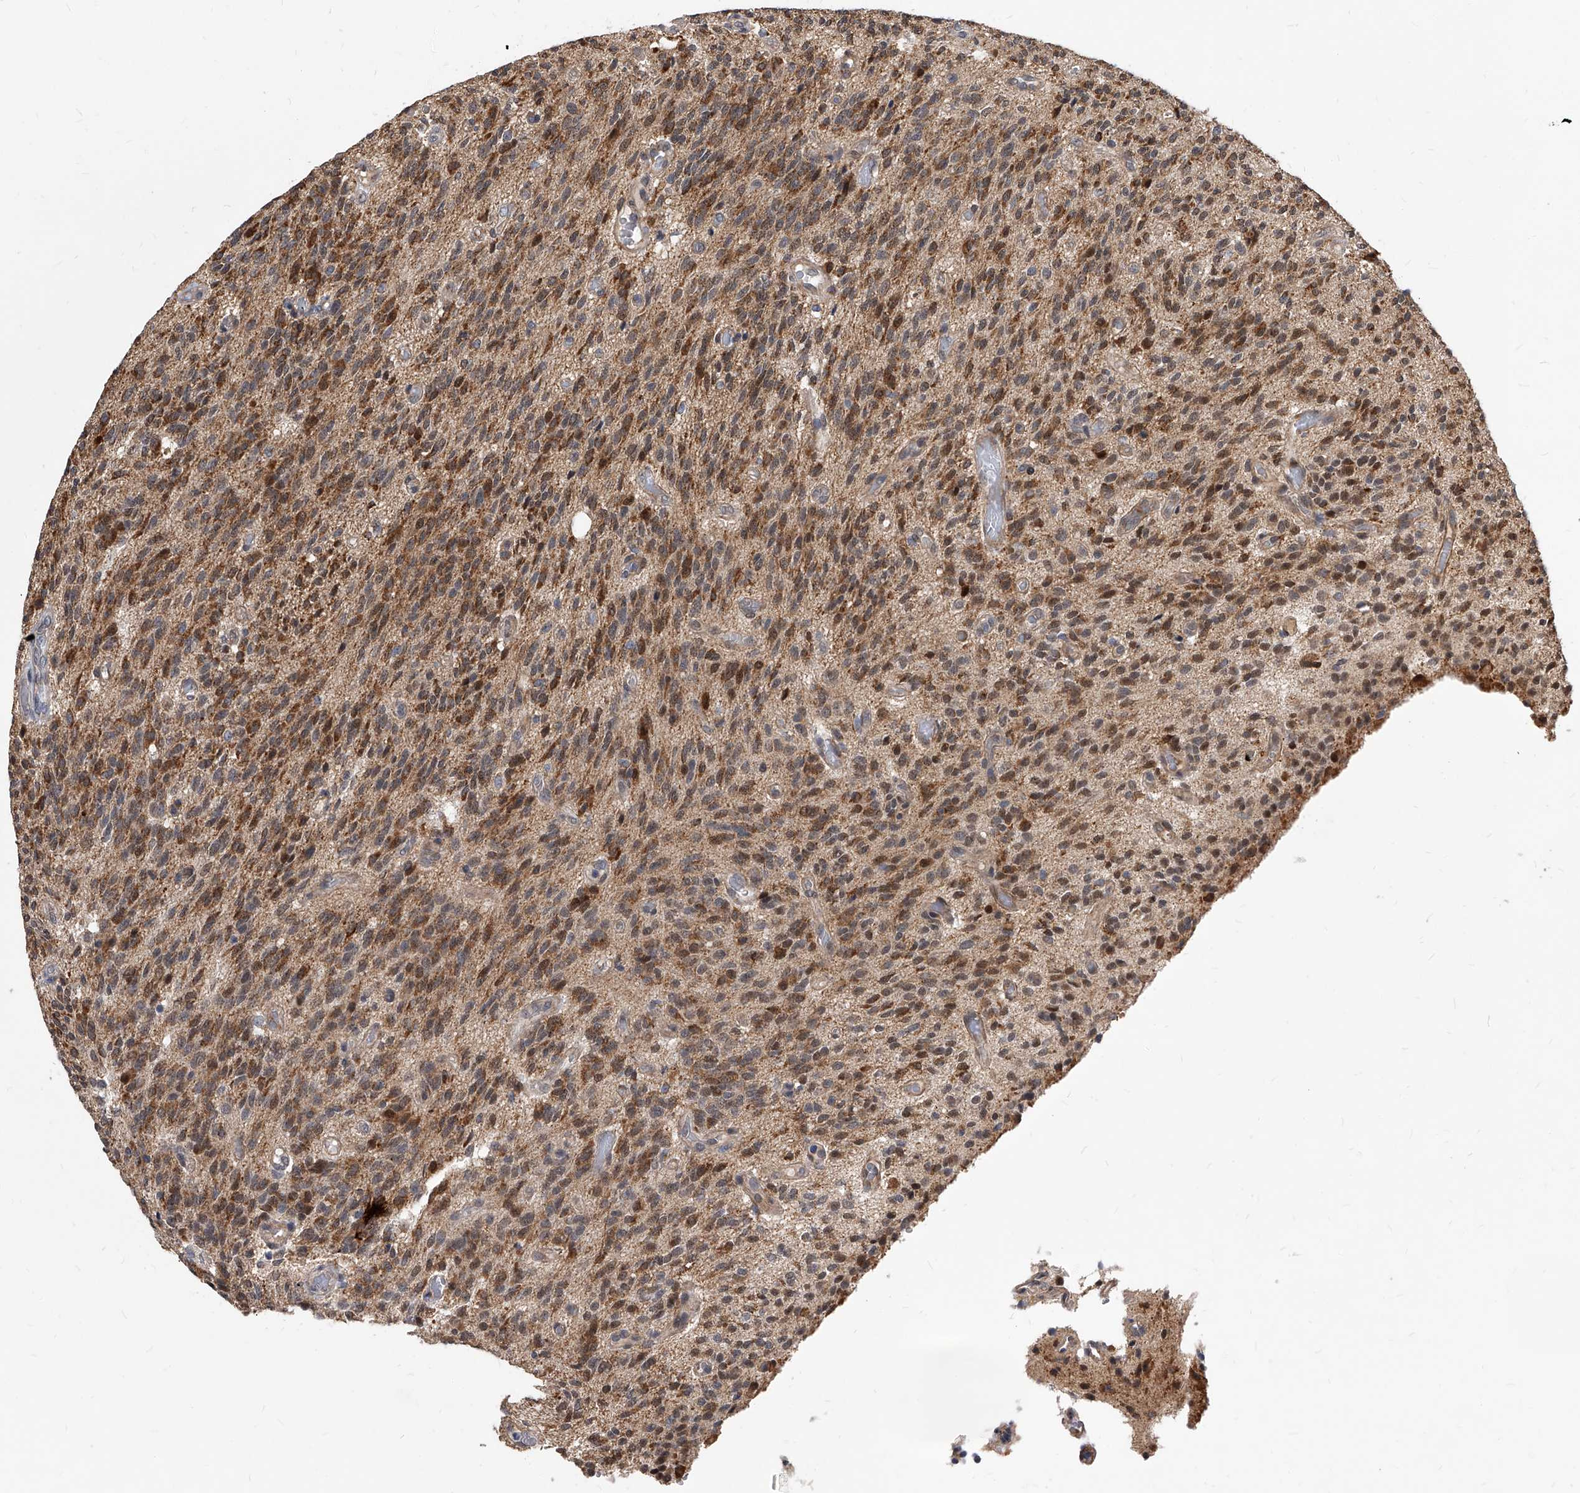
{"staining": {"intensity": "moderate", "quantity": ">75%", "location": "cytoplasmic/membranous,nuclear"}, "tissue": "glioma", "cell_type": "Tumor cells", "image_type": "cancer", "snomed": [{"axis": "morphology", "description": "Glioma, malignant, High grade"}, {"axis": "topography", "description": "Brain"}], "caption": "Moderate cytoplasmic/membranous and nuclear protein positivity is present in about >75% of tumor cells in malignant high-grade glioma. (brown staining indicates protein expression, while blue staining denotes nuclei).", "gene": "SOBP", "patient": {"sex": "male", "age": 34}}